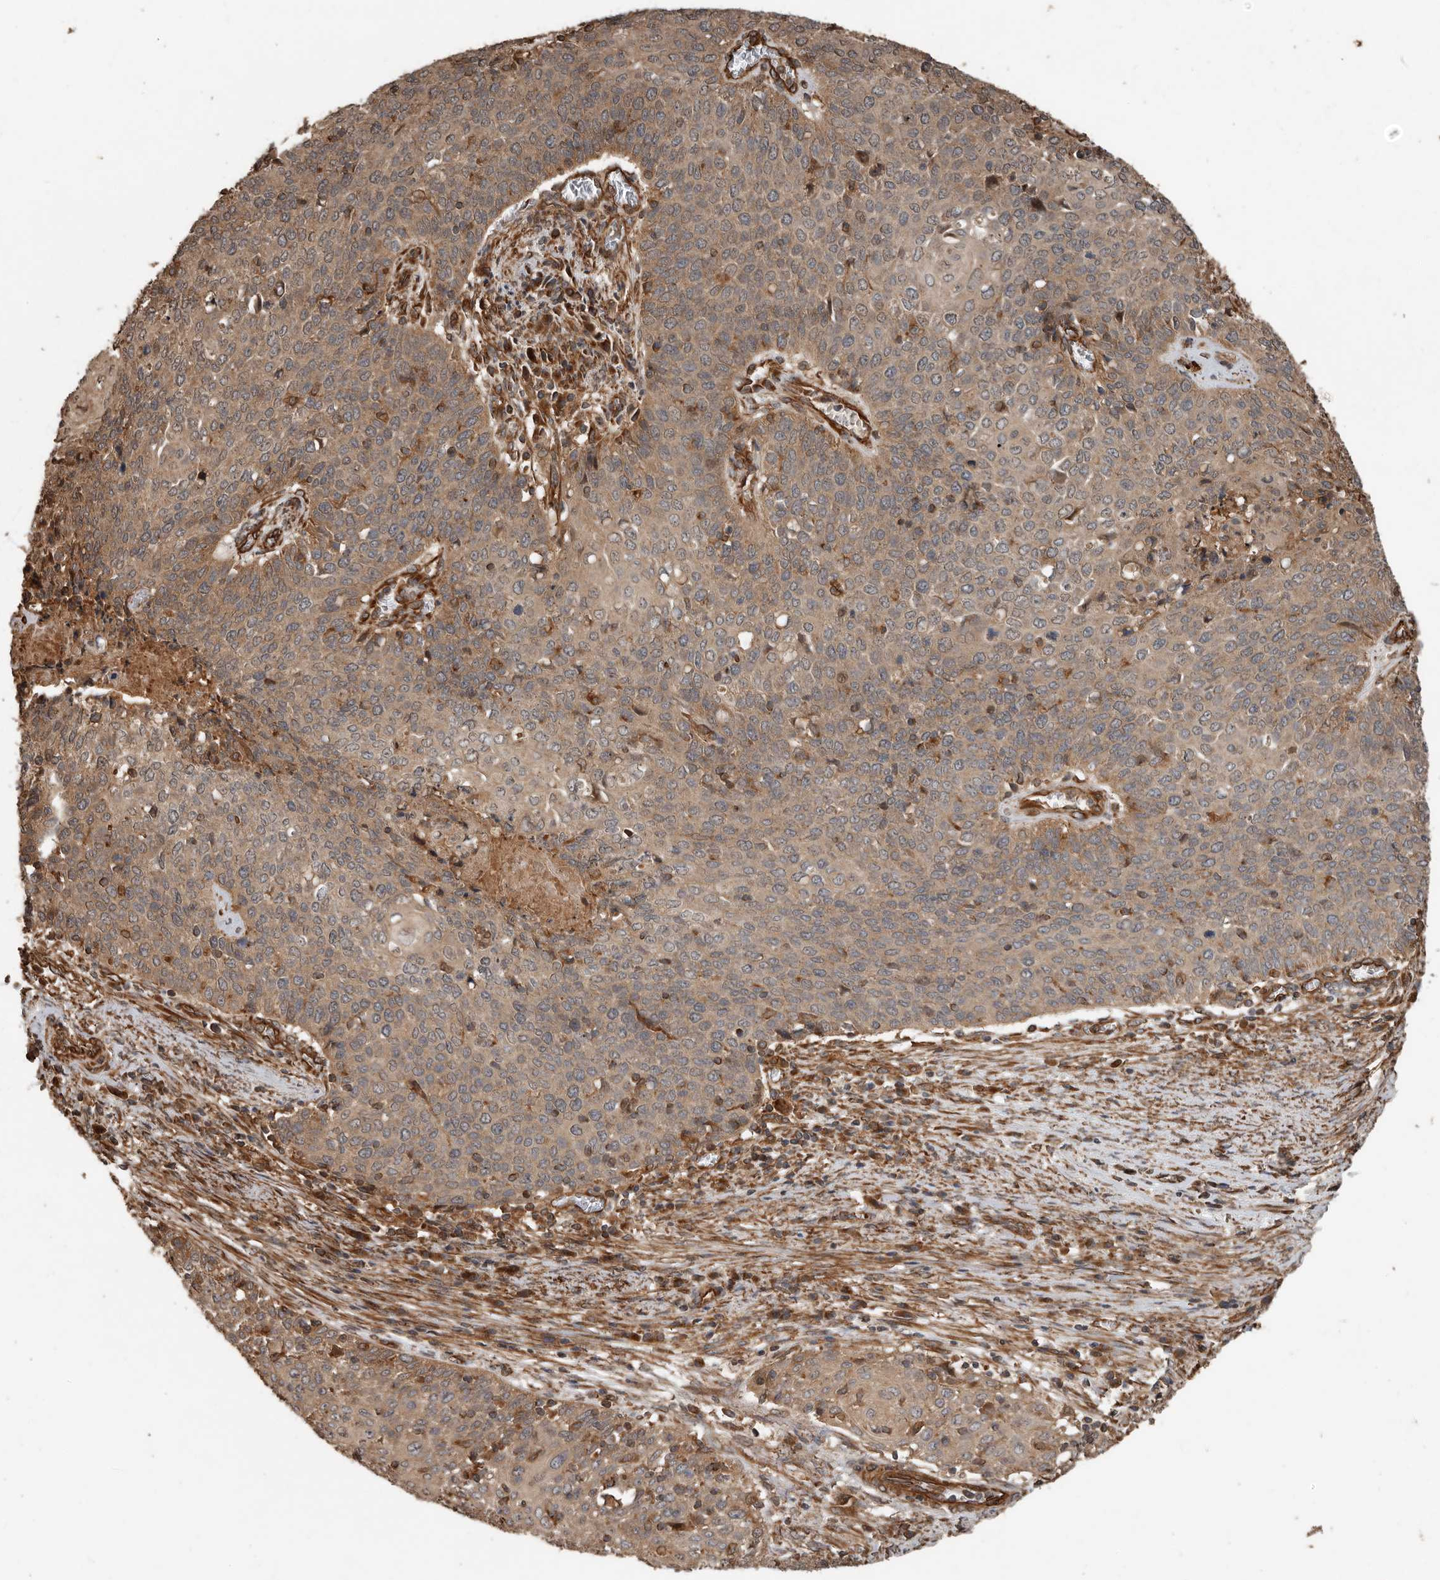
{"staining": {"intensity": "weak", "quantity": ">75%", "location": "cytoplasmic/membranous"}, "tissue": "cervical cancer", "cell_type": "Tumor cells", "image_type": "cancer", "snomed": [{"axis": "morphology", "description": "Squamous cell carcinoma, NOS"}, {"axis": "topography", "description": "Cervix"}], "caption": "Immunohistochemical staining of cervical cancer (squamous cell carcinoma) exhibits low levels of weak cytoplasmic/membranous positivity in approximately >75% of tumor cells. (IHC, brightfield microscopy, high magnification).", "gene": "YOD1", "patient": {"sex": "female", "age": 39}}